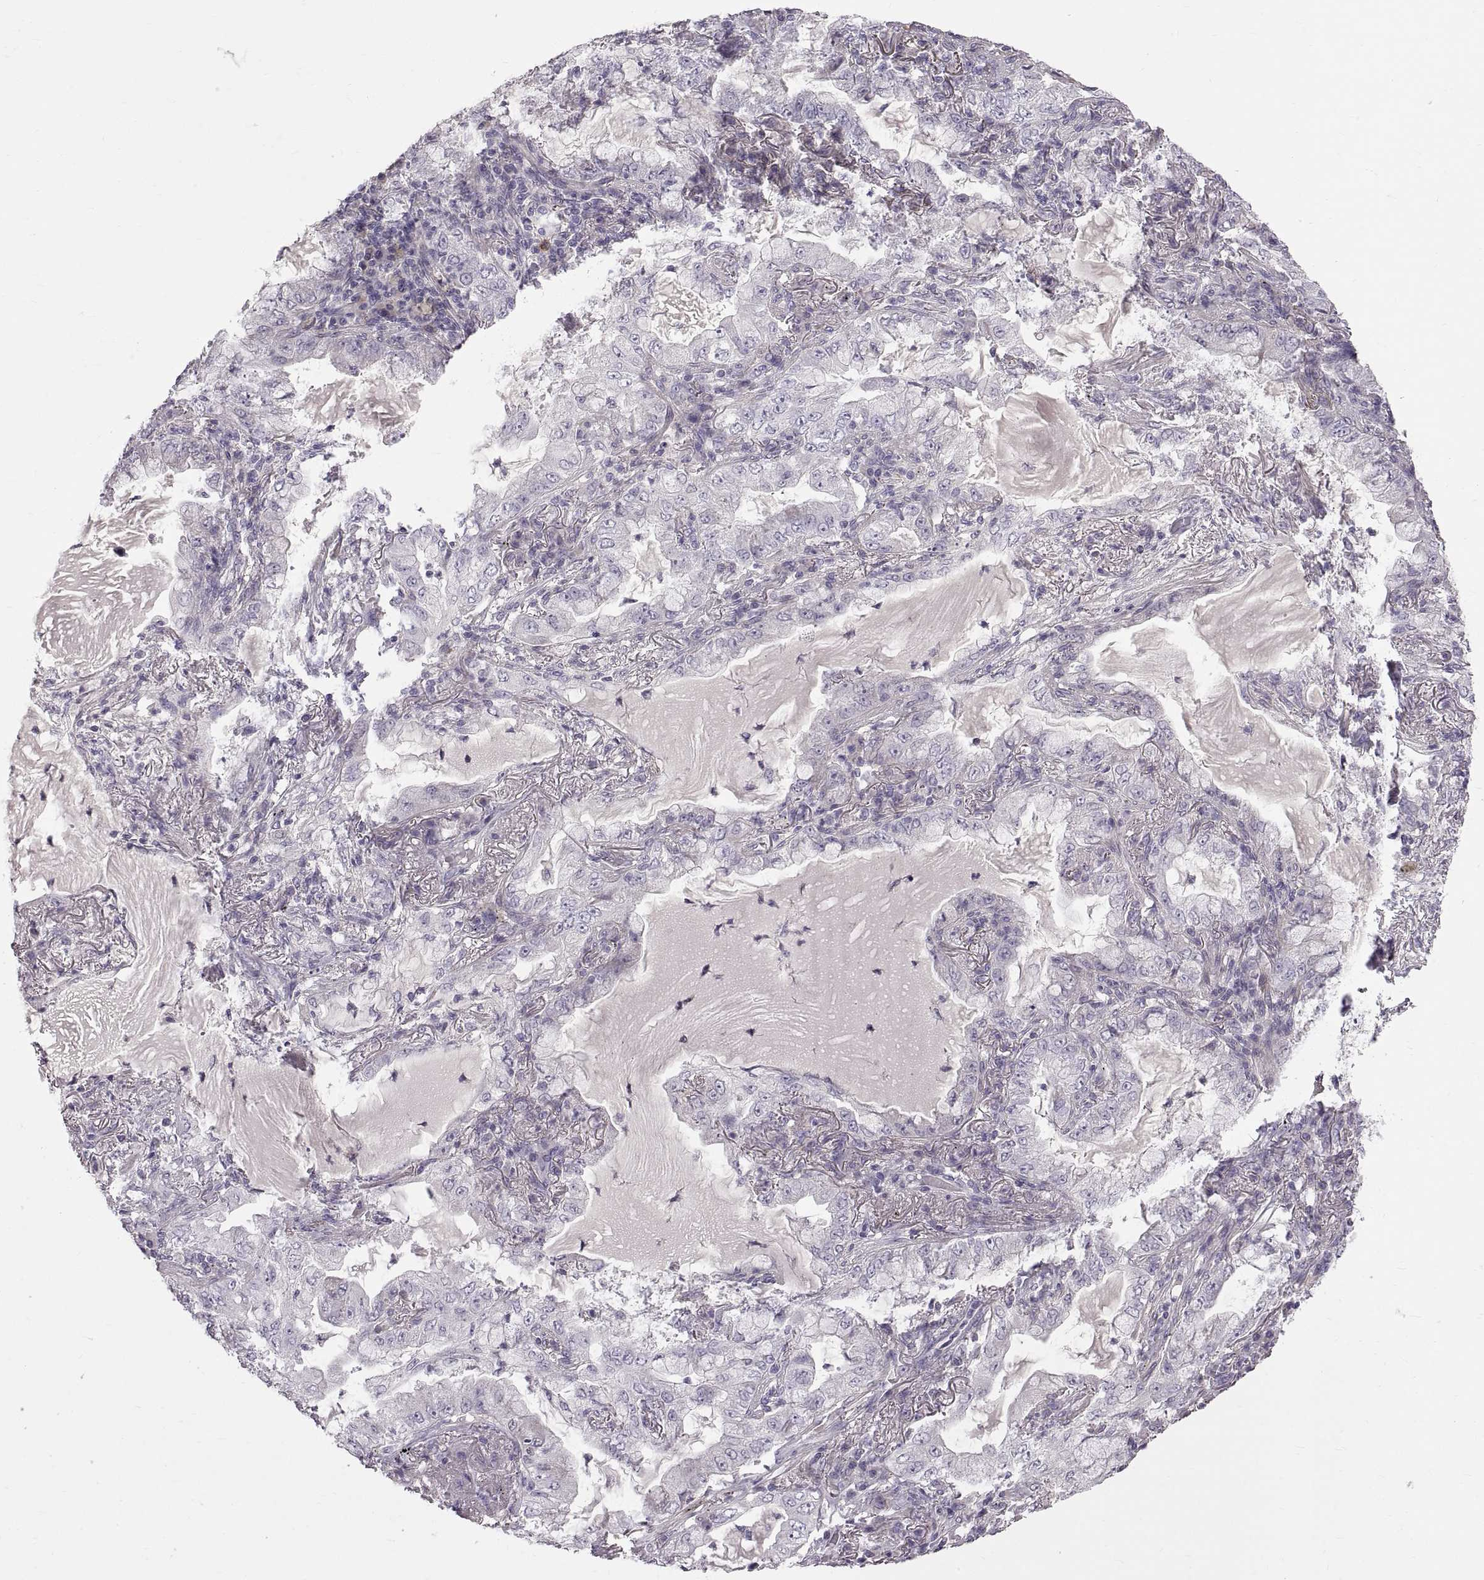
{"staining": {"intensity": "negative", "quantity": "none", "location": "none"}, "tissue": "lung cancer", "cell_type": "Tumor cells", "image_type": "cancer", "snomed": [{"axis": "morphology", "description": "Adenocarcinoma, NOS"}, {"axis": "topography", "description": "Lung"}], "caption": "High power microscopy micrograph of an immunohistochemistry (IHC) micrograph of lung adenocarcinoma, revealing no significant positivity in tumor cells.", "gene": "WFDC8", "patient": {"sex": "female", "age": 73}}